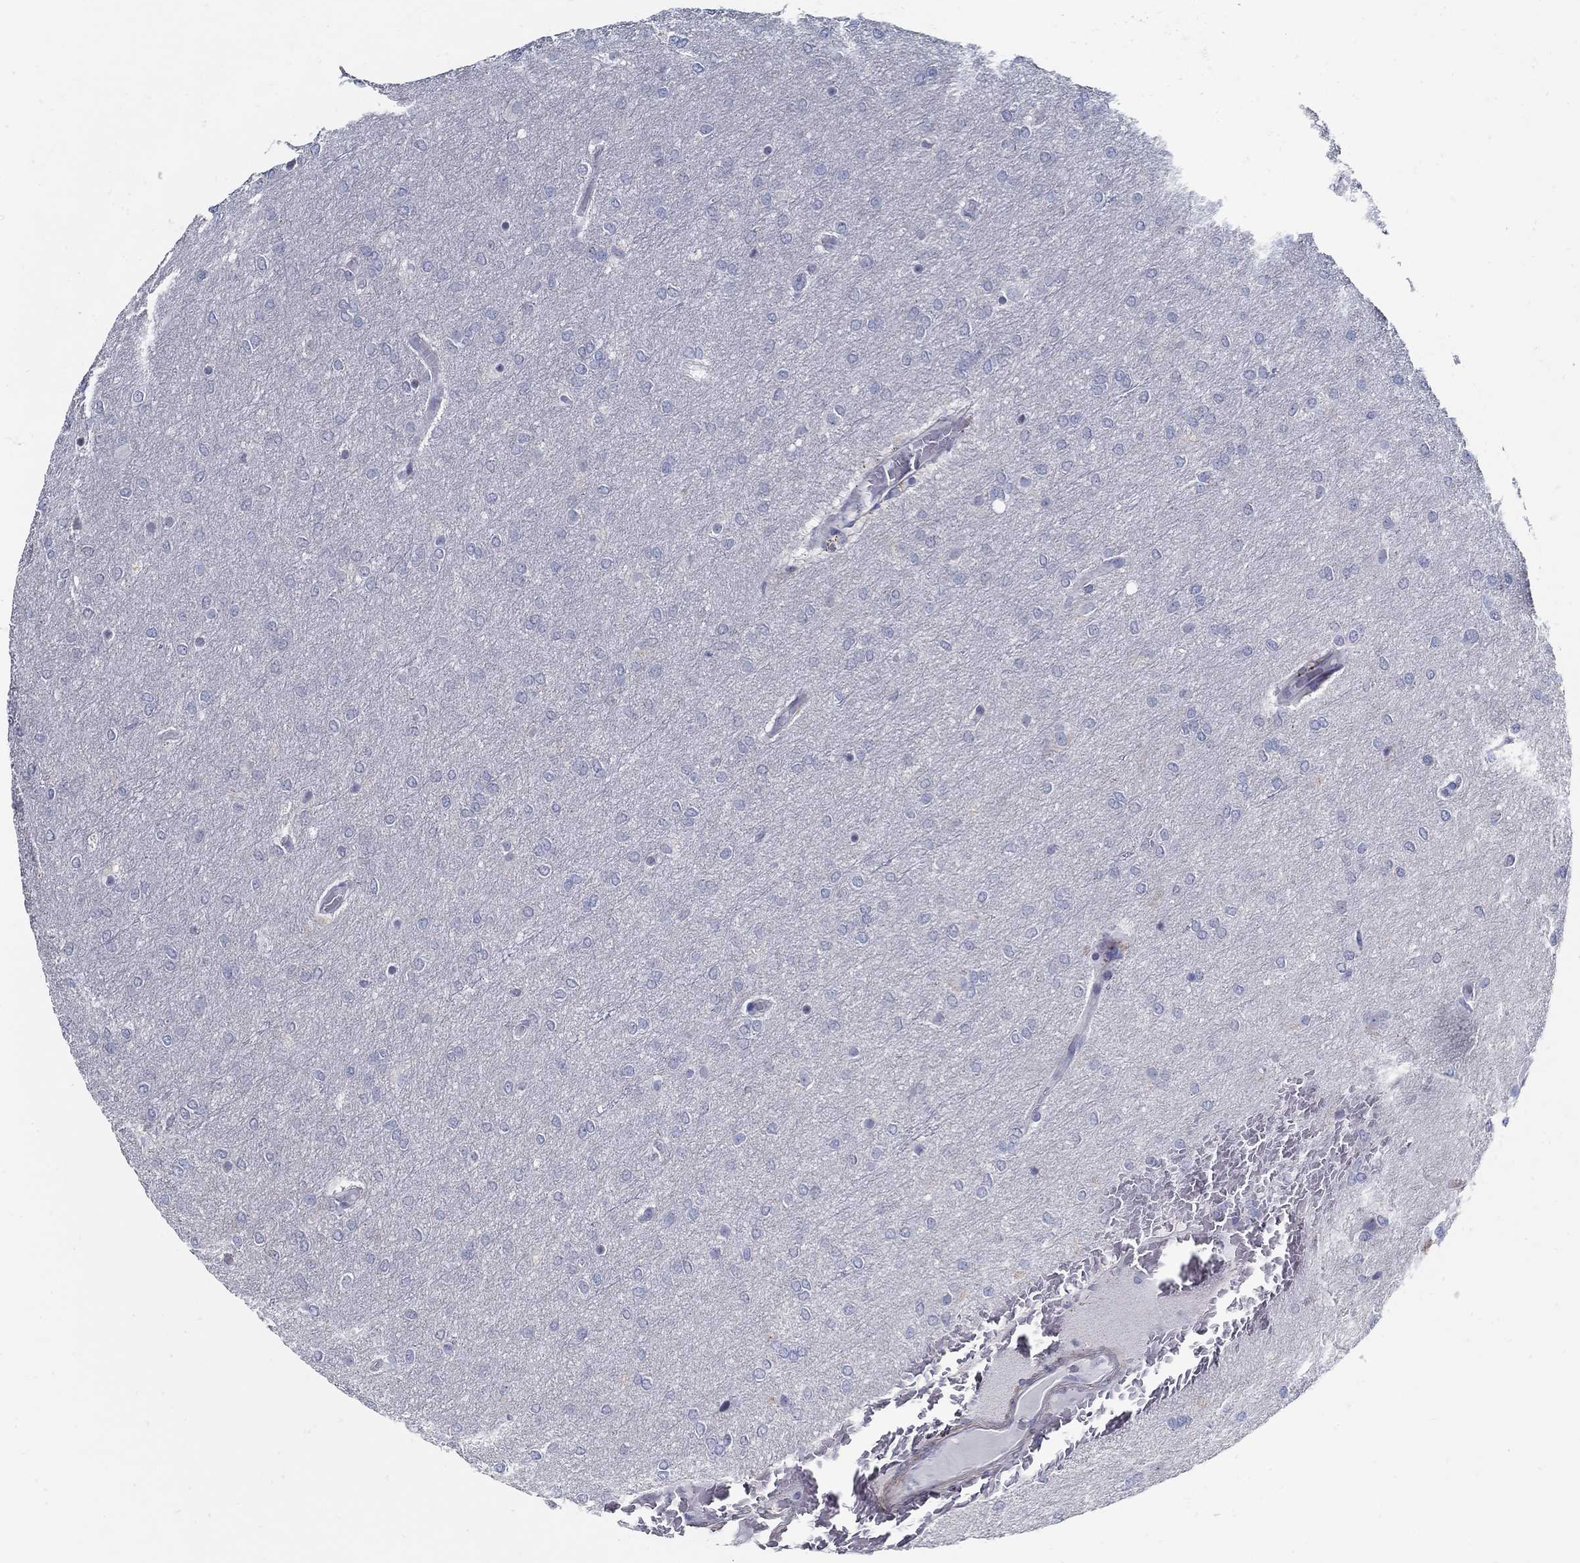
{"staining": {"intensity": "negative", "quantity": "none", "location": "none"}, "tissue": "glioma", "cell_type": "Tumor cells", "image_type": "cancer", "snomed": [{"axis": "morphology", "description": "Glioma, malignant, High grade"}, {"axis": "topography", "description": "Brain"}], "caption": "Immunohistochemistry of human high-grade glioma (malignant) exhibits no positivity in tumor cells.", "gene": "USP29", "patient": {"sex": "female", "age": 61}}